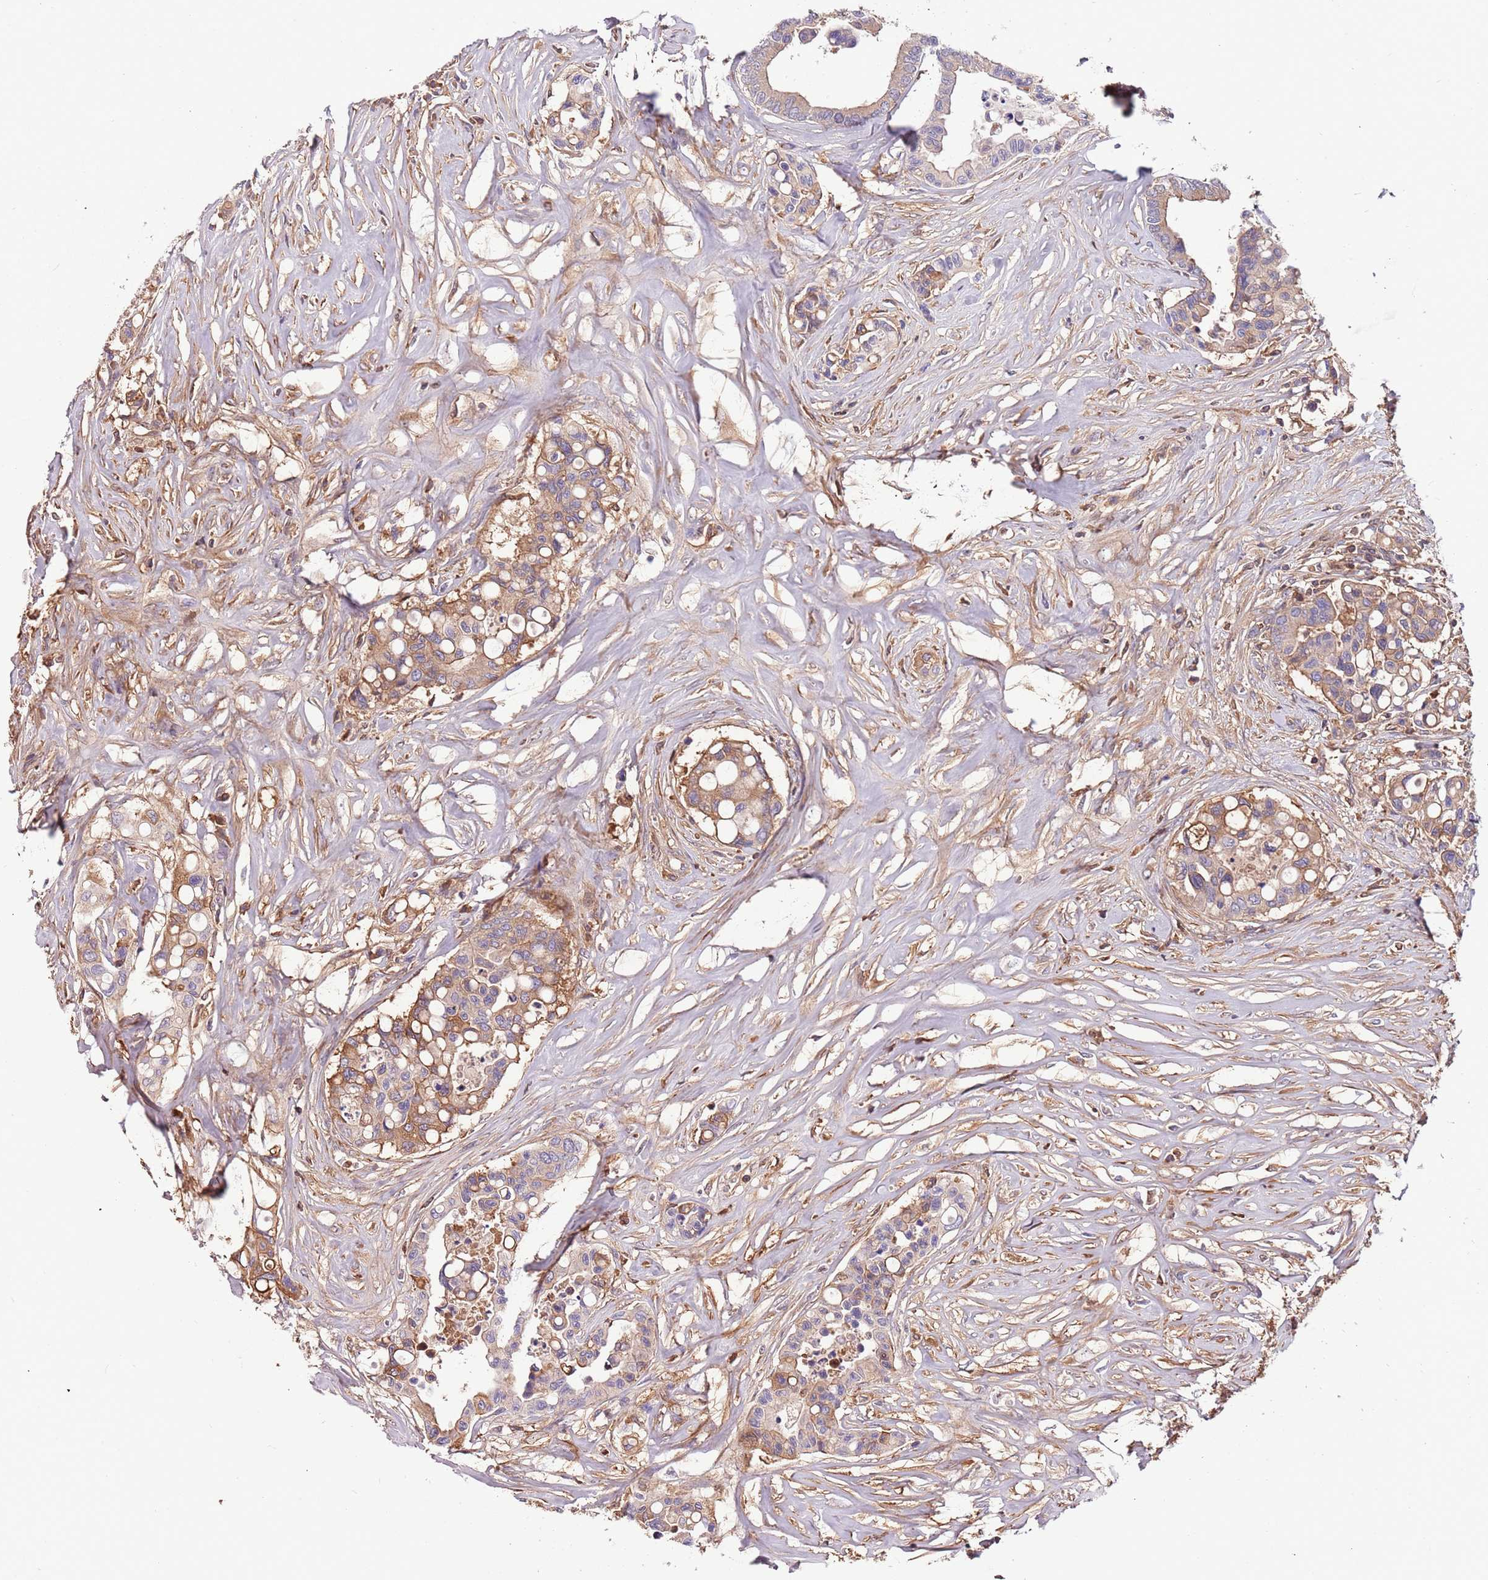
{"staining": {"intensity": "moderate", "quantity": "<25%", "location": "cytoplasmic/membranous"}, "tissue": "colorectal cancer", "cell_type": "Tumor cells", "image_type": "cancer", "snomed": [{"axis": "morphology", "description": "Adenocarcinoma, NOS"}, {"axis": "topography", "description": "Colon"}], "caption": "A photomicrograph of colorectal adenocarcinoma stained for a protein exhibits moderate cytoplasmic/membranous brown staining in tumor cells.", "gene": "DENR", "patient": {"sex": "male", "age": 82}}